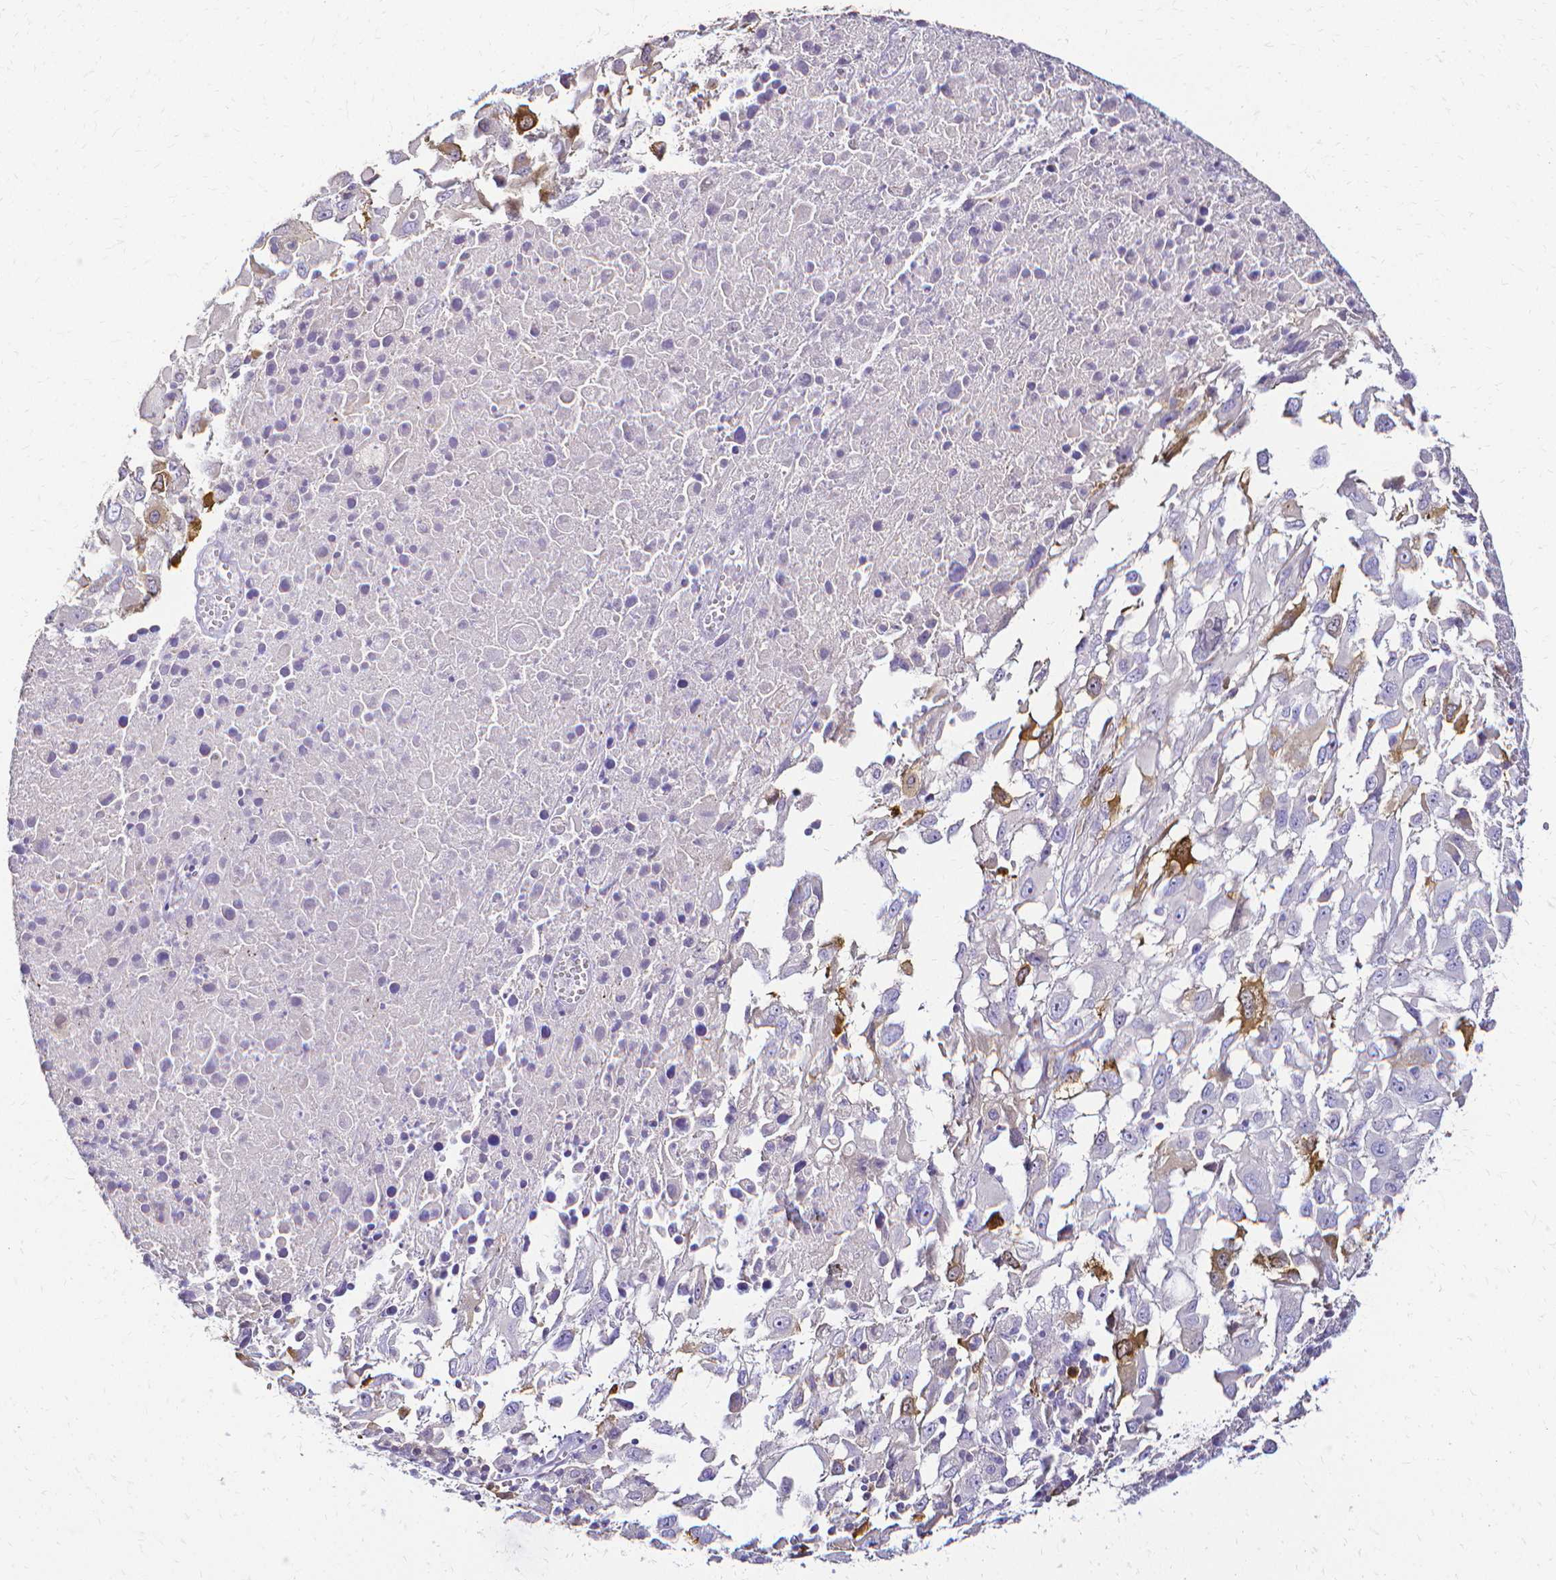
{"staining": {"intensity": "moderate", "quantity": "<25%", "location": "cytoplasmic/membranous"}, "tissue": "melanoma", "cell_type": "Tumor cells", "image_type": "cancer", "snomed": [{"axis": "morphology", "description": "Malignant melanoma, Metastatic site"}, {"axis": "topography", "description": "Soft tissue"}], "caption": "Immunohistochemistry (IHC) micrograph of human malignant melanoma (metastatic site) stained for a protein (brown), which shows low levels of moderate cytoplasmic/membranous expression in approximately <25% of tumor cells.", "gene": "CCNB1", "patient": {"sex": "male", "age": 50}}